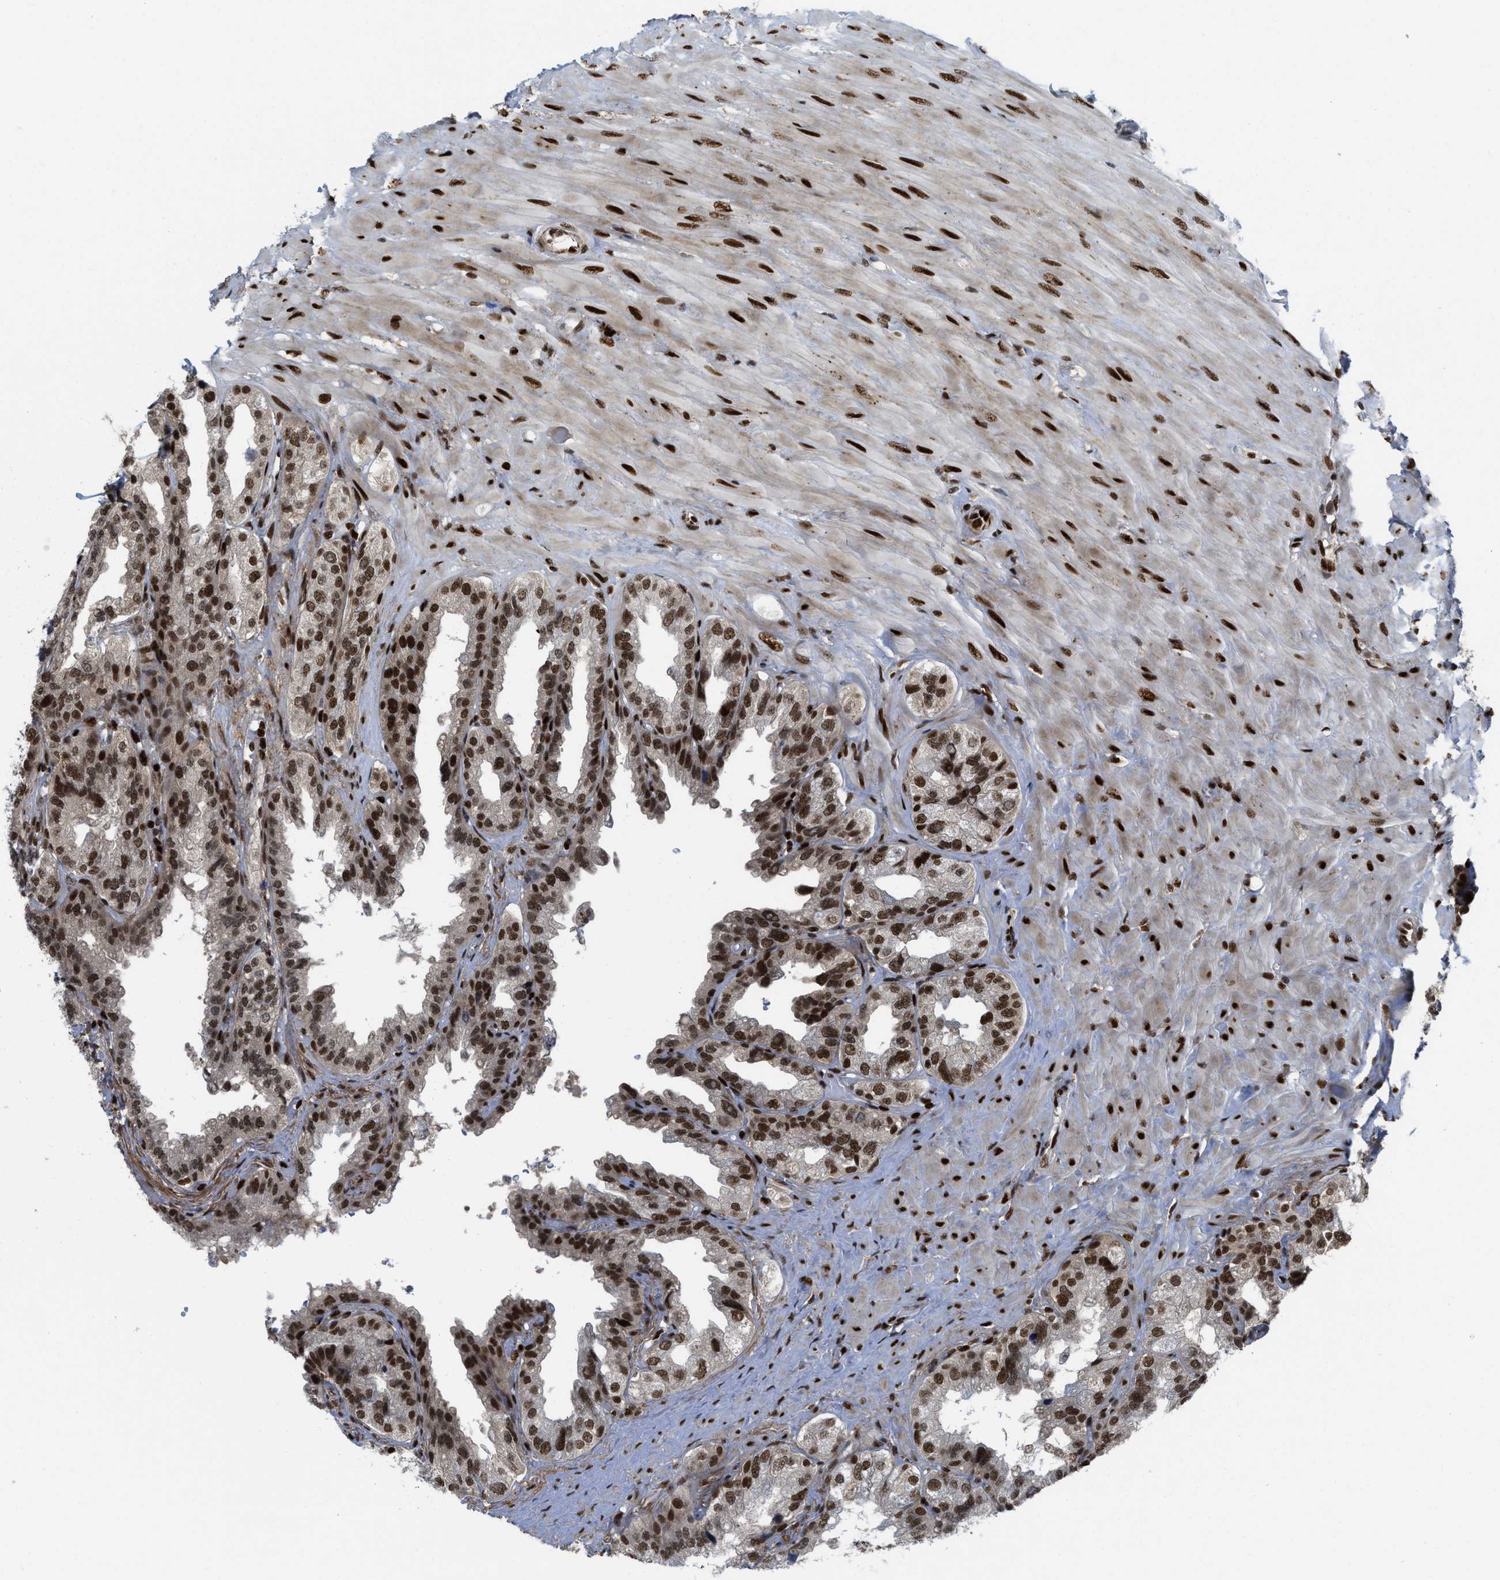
{"staining": {"intensity": "strong", "quantity": ">75%", "location": "nuclear"}, "tissue": "seminal vesicle", "cell_type": "Glandular cells", "image_type": "normal", "snomed": [{"axis": "morphology", "description": "Normal tissue, NOS"}, {"axis": "topography", "description": "Seminal veicle"}], "caption": "Glandular cells reveal high levels of strong nuclear staining in approximately >75% of cells in unremarkable seminal vesicle.", "gene": "RFX5", "patient": {"sex": "male", "age": 68}}